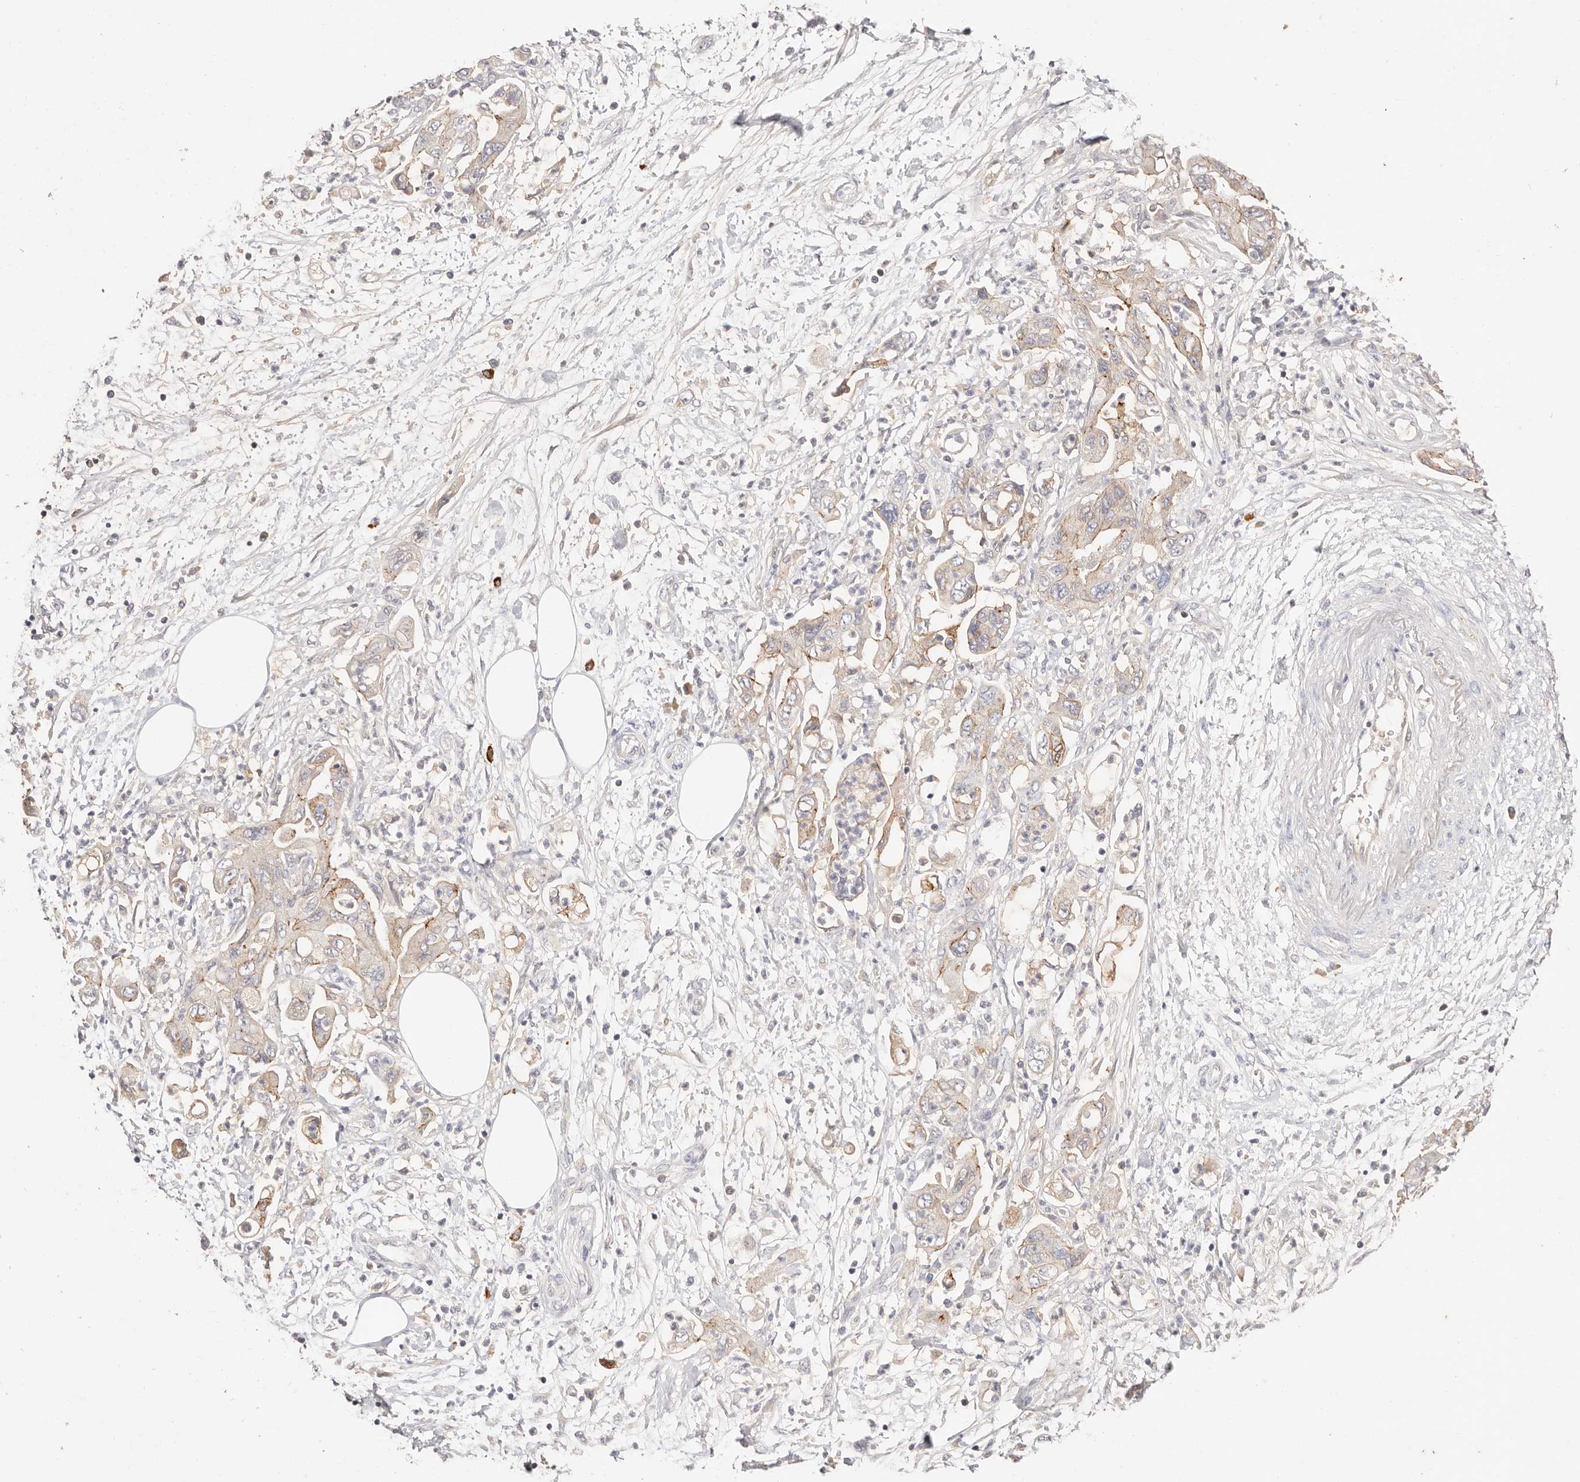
{"staining": {"intensity": "weak", "quantity": "<25%", "location": "cytoplasmic/membranous"}, "tissue": "pancreatic cancer", "cell_type": "Tumor cells", "image_type": "cancer", "snomed": [{"axis": "morphology", "description": "Adenocarcinoma, NOS"}, {"axis": "topography", "description": "Pancreas"}], "caption": "Immunohistochemical staining of human adenocarcinoma (pancreatic) demonstrates no significant staining in tumor cells.", "gene": "CXADR", "patient": {"sex": "female", "age": 73}}